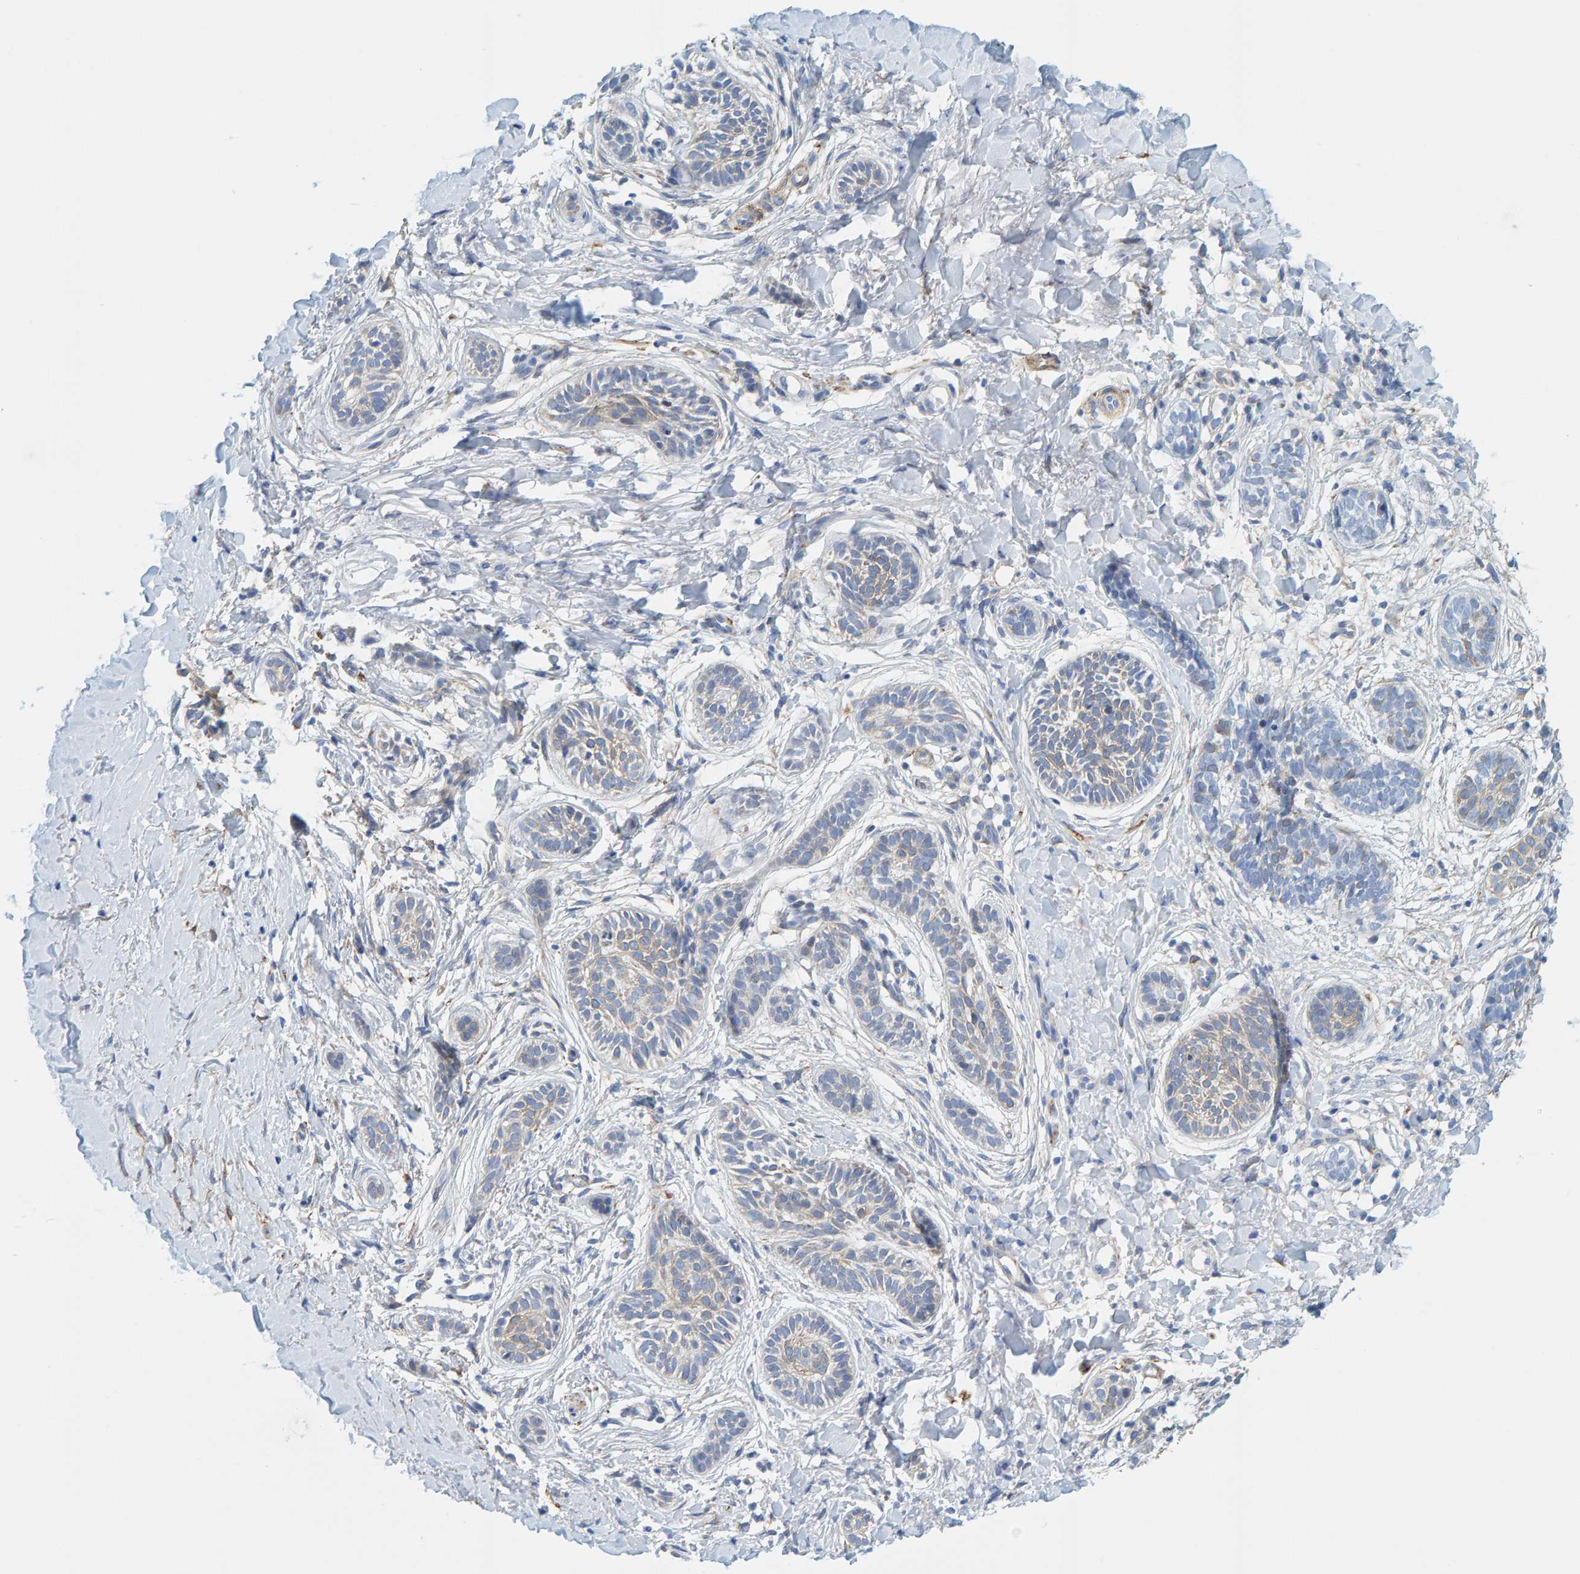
{"staining": {"intensity": "weak", "quantity": "<25%", "location": "cytoplasmic/membranous"}, "tissue": "skin cancer", "cell_type": "Tumor cells", "image_type": "cancer", "snomed": [{"axis": "morphology", "description": "Normal tissue, NOS"}, {"axis": "morphology", "description": "Basal cell carcinoma"}, {"axis": "topography", "description": "Skin"}], "caption": "A histopathology image of human skin basal cell carcinoma is negative for staining in tumor cells. (Stains: DAB (3,3'-diaminobenzidine) IHC with hematoxylin counter stain, Microscopy: brightfield microscopy at high magnification).", "gene": "MAP1B", "patient": {"sex": "male", "age": 63}}